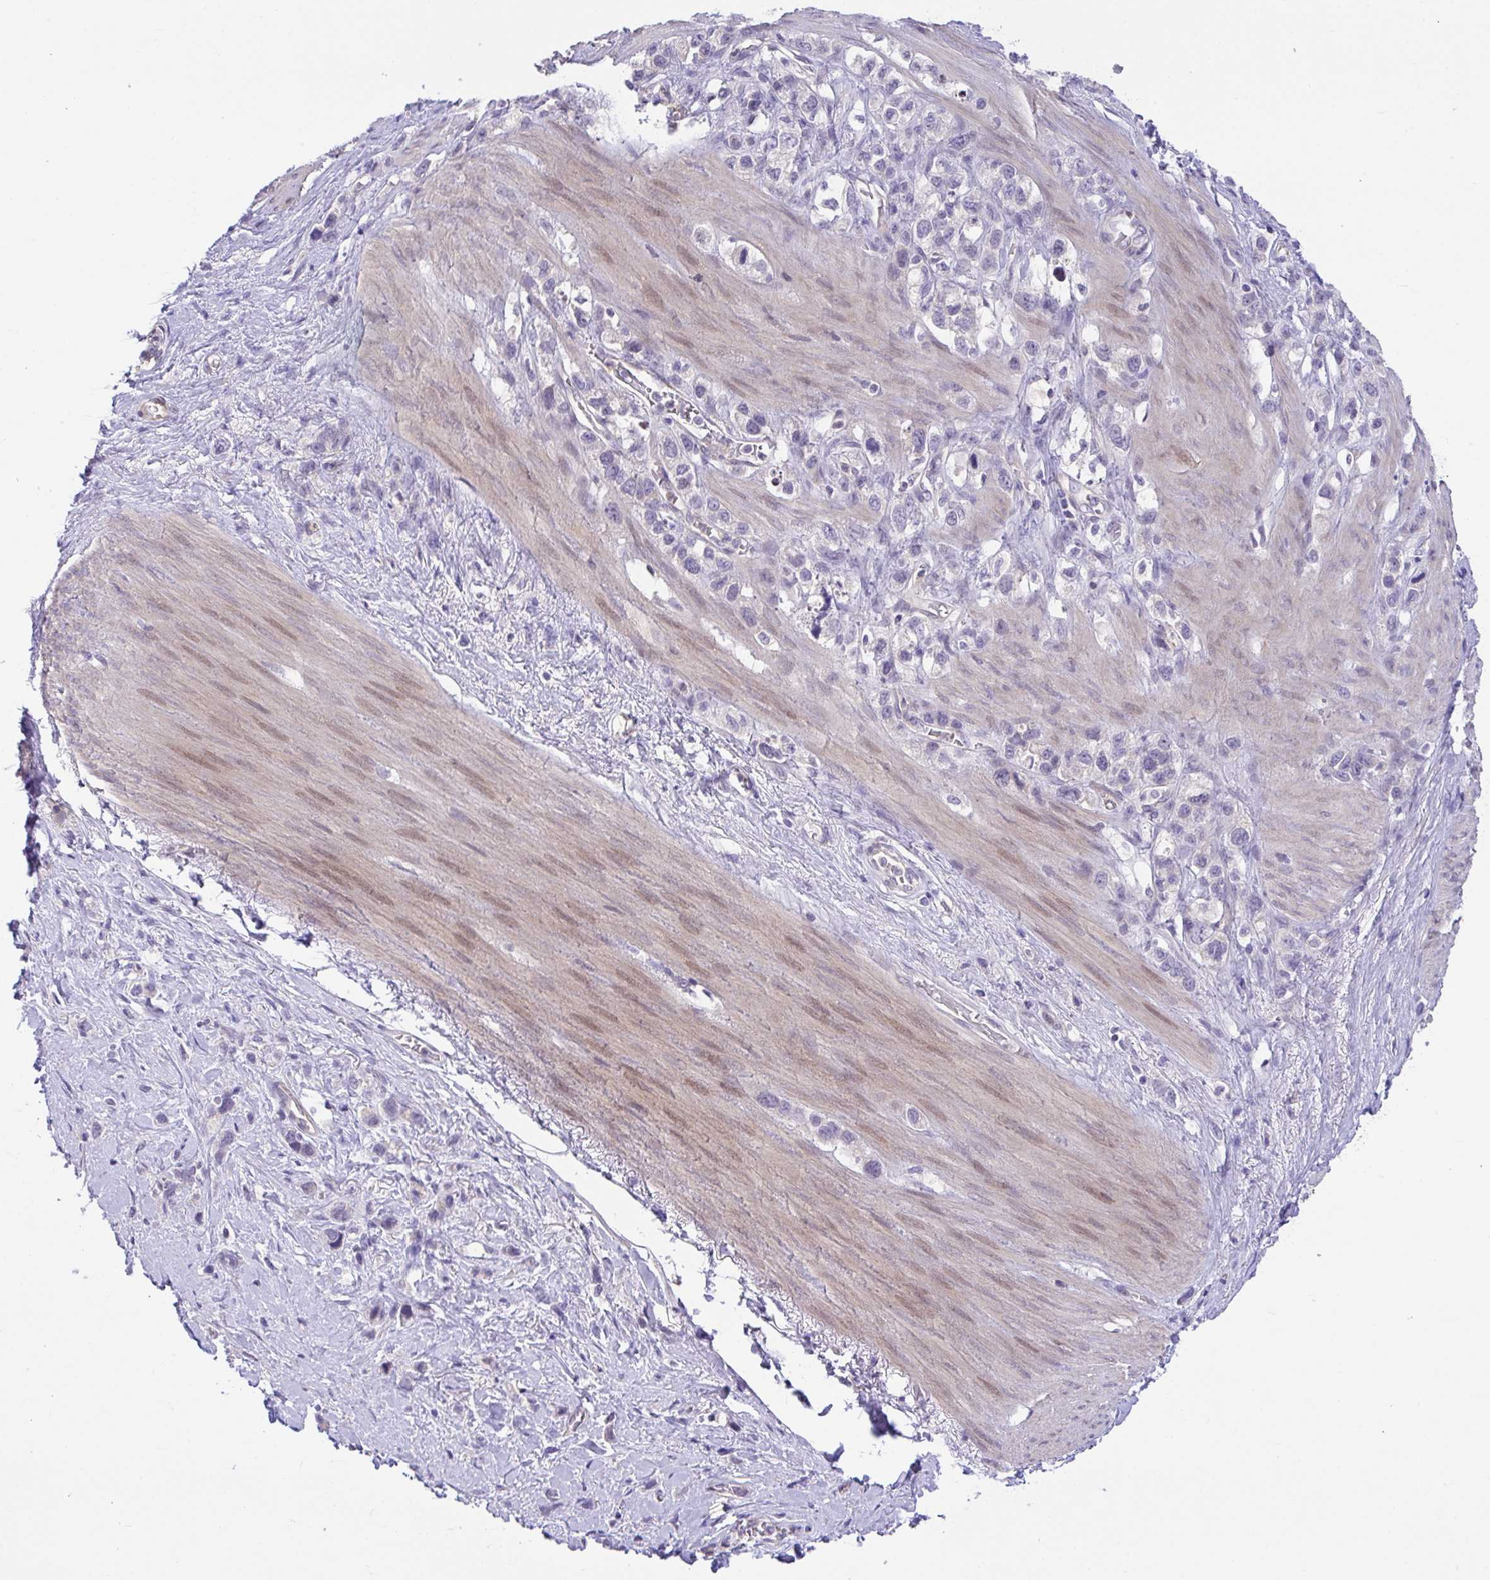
{"staining": {"intensity": "negative", "quantity": "none", "location": "none"}, "tissue": "stomach cancer", "cell_type": "Tumor cells", "image_type": "cancer", "snomed": [{"axis": "morphology", "description": "Adenocarcinoma, NOS"}, {"axis": "topography", "description": "Stomach"}], "caption": "High power microscopy micrograph of an immunohistochemistry (IHC) histopathology image of adenocarcinoma (stomach), revealing no significant staining in tumor cells. (DAB immunohistochemistry (IHC), high magnification).", "gene": "RHOXF1", "patient": {"sex": "female", "age": 65}}